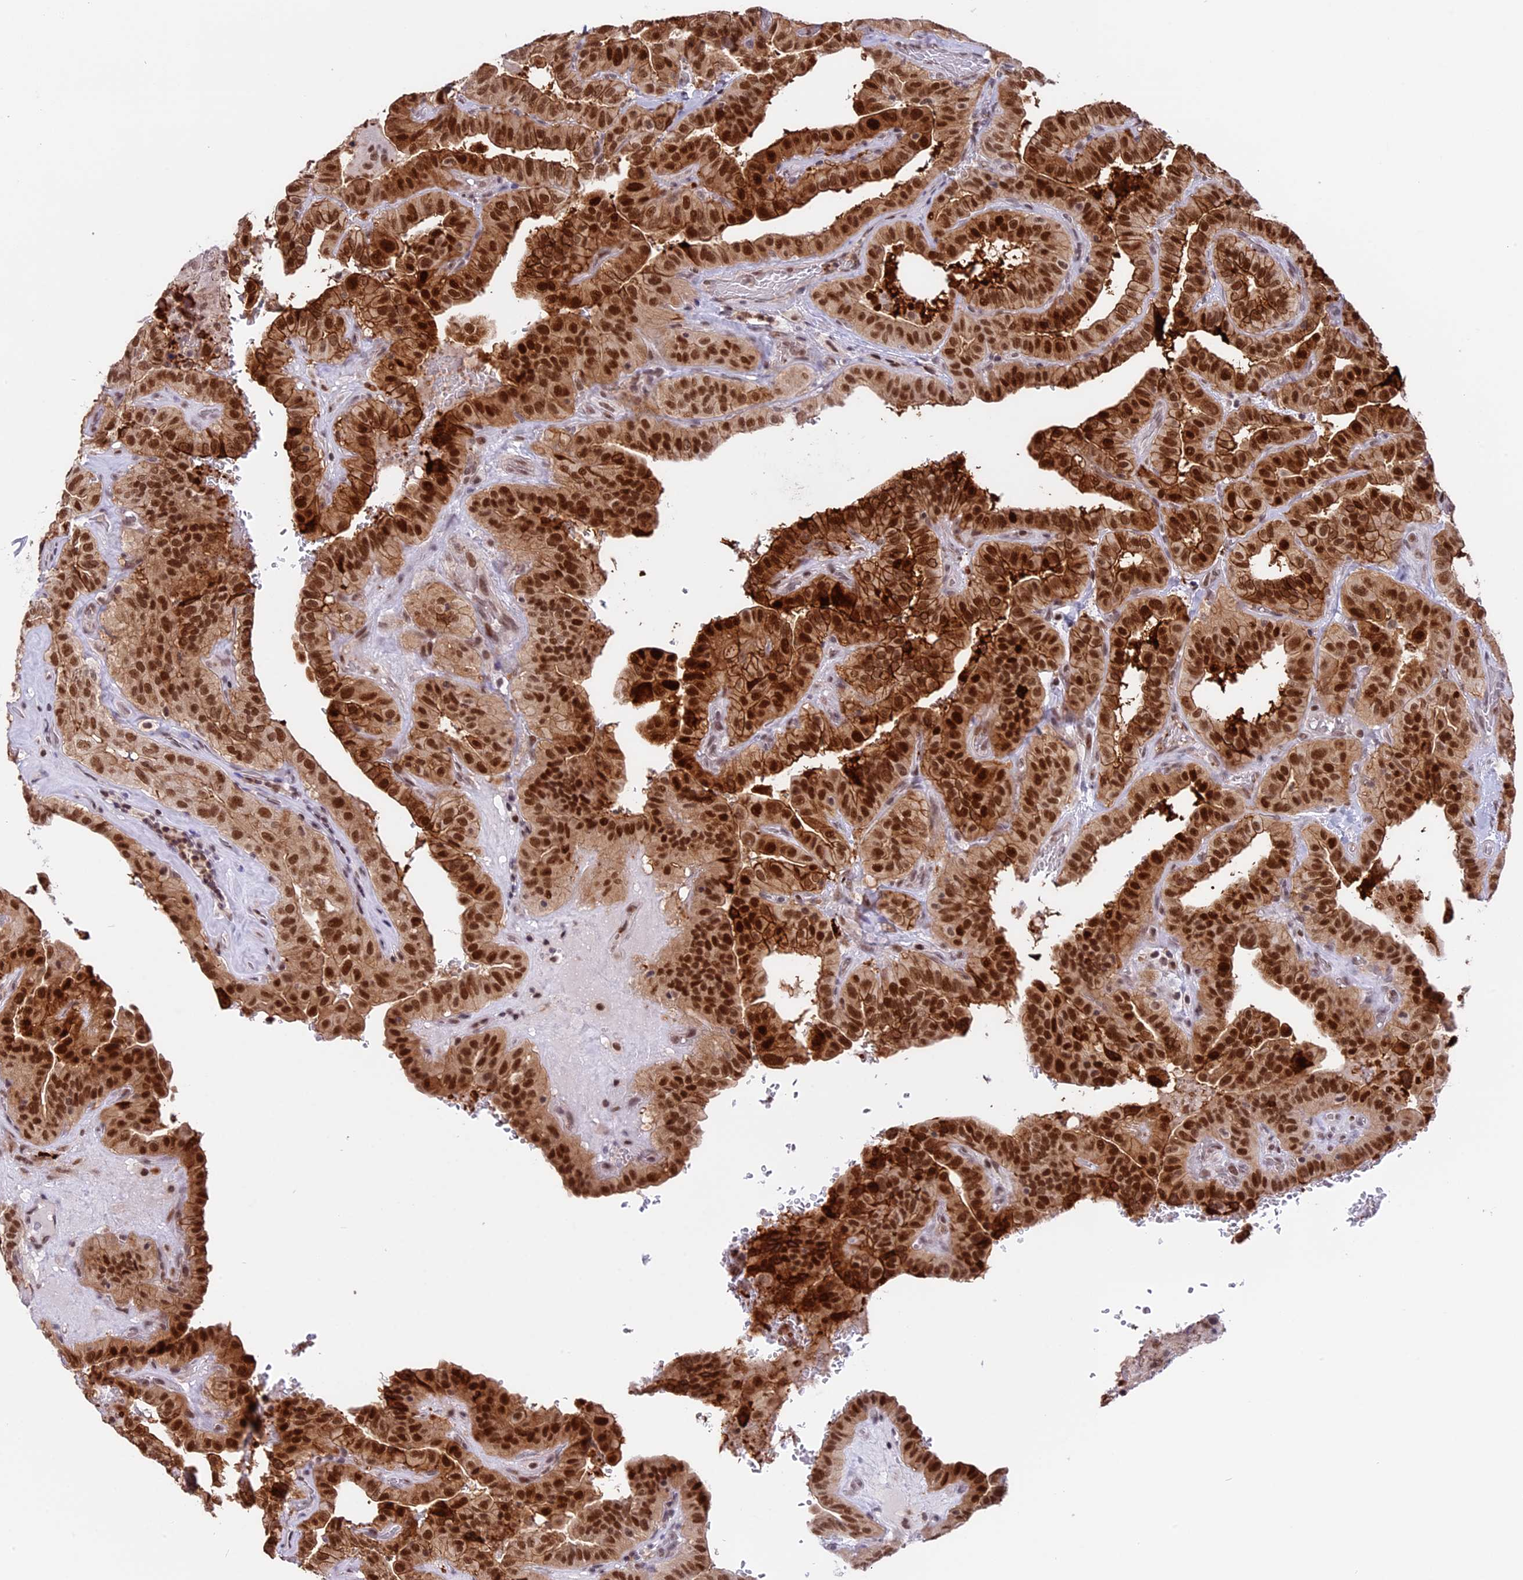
{"staining": {"intensity": "strong", "quantity": ">75%", "location": "cytoplasmic/membranous,nuclear"}, "tissue": "thyroid cancer", "cell_type": "Tumor cells", "image_type": "cancer", "snomed": [{"axis": "morphology", "description": "Papillary adenocarcinoma, NOS"}, {"axis": "topography", "description": "Thyroid gland"}], "caption": "Brown immunohistochemical staining in papillary adenocarcinoma (thyroid) reveals strong cytoplasmic/membranous and nuclear expression in about >75% of tumor cells.", "gene": "TADA3", "patient": {"sex": "male", "age": 77}}